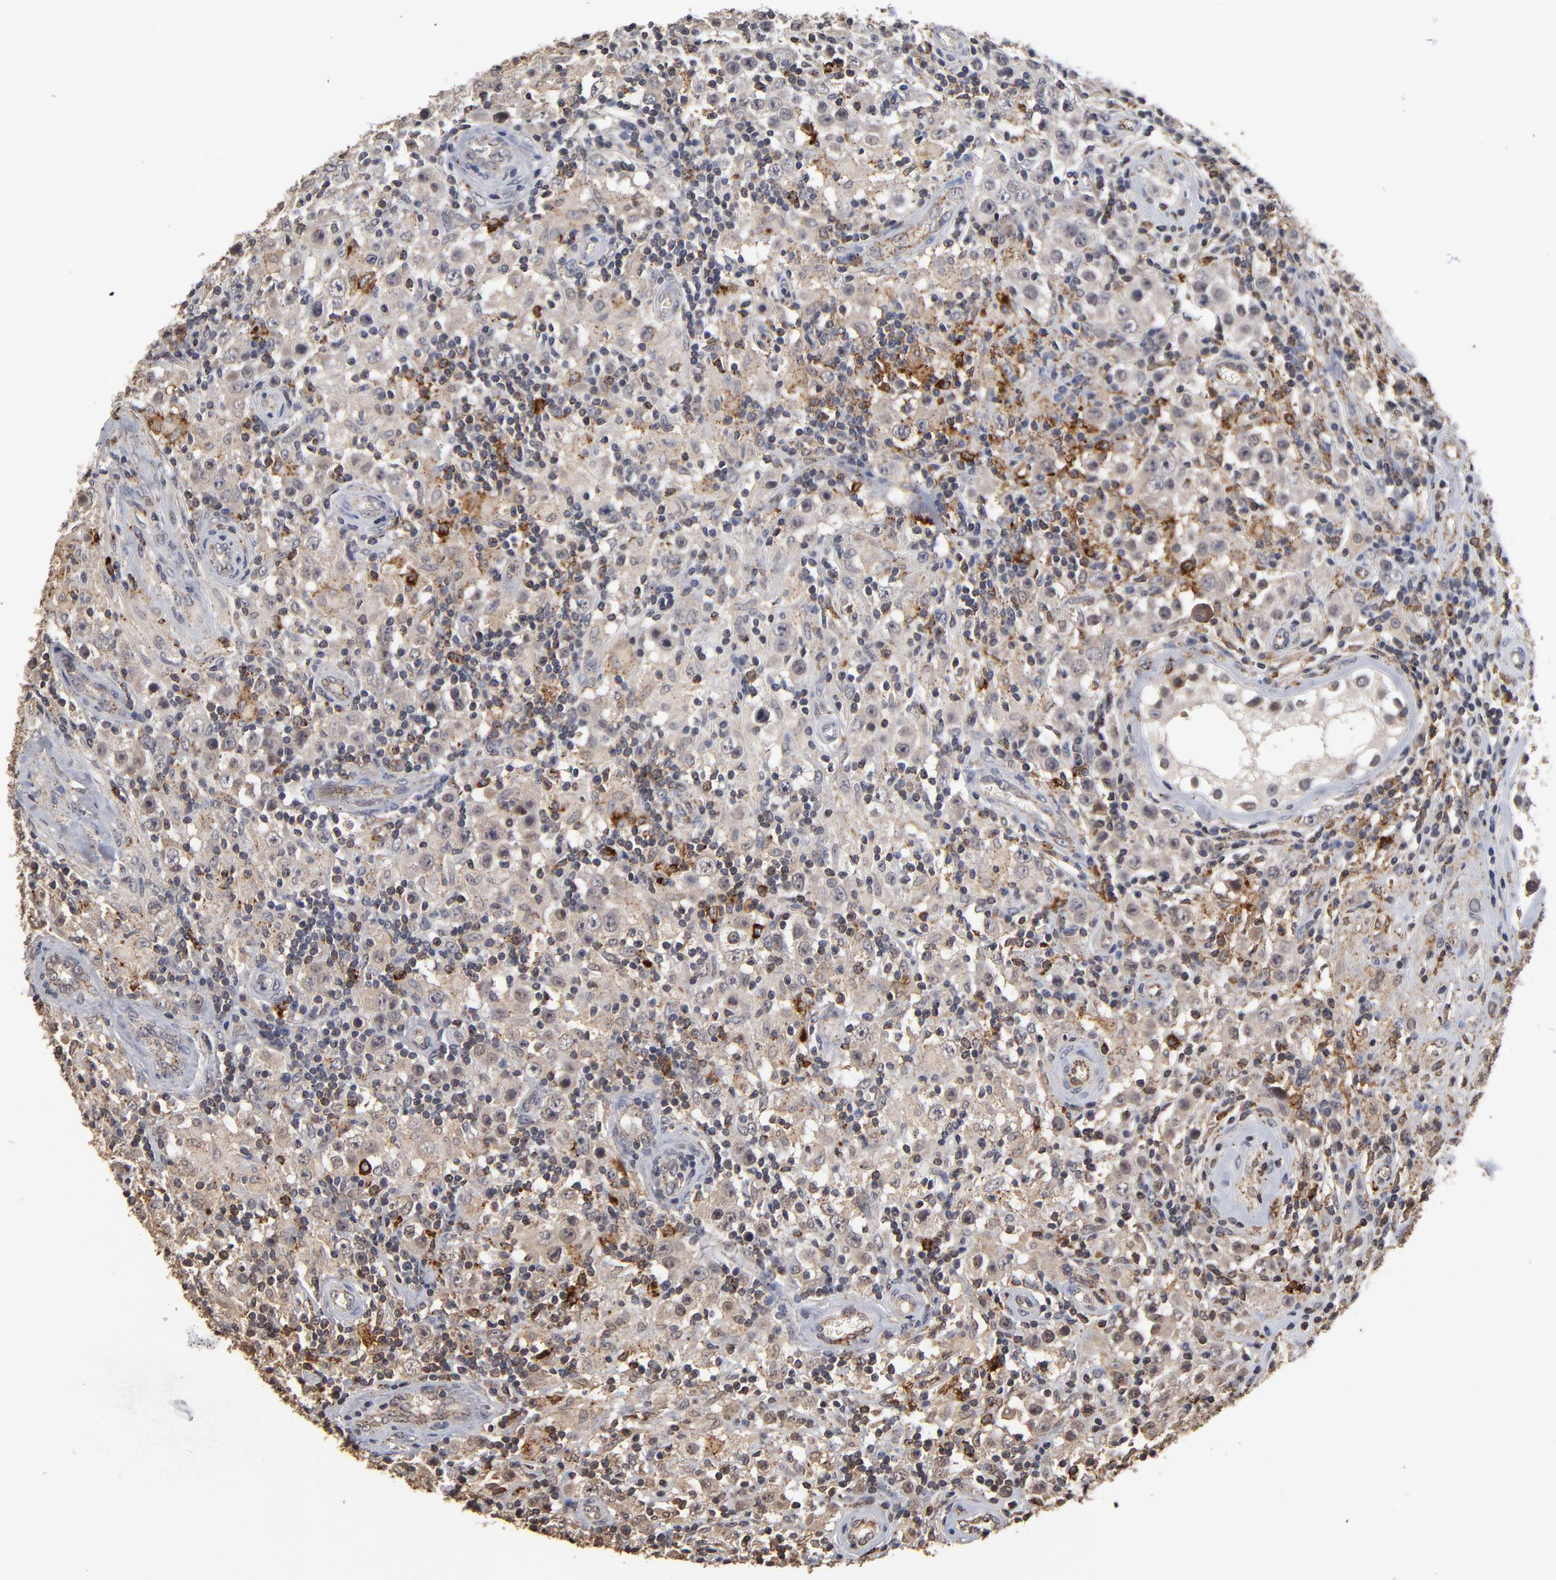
{"staining": {"intensity": "weak", "quantity": "25%-75%", "location": "cytoplasmic/membranous"}, "tissue": "testis cancer", "cell_type": "Tumor cells", "image_type": "cancer", "snomed": [{"axis": "morphology", "description": "Seminoma, NOS"}, {"axis": "topography", "description": "Testis"}], "caption": "Seminoma (testis) was stained to show a protein in brown. There is low levels of weak cytoplasmic/membranous expression in approximately 25%-75% of tumor cells.", "gene": "ASB8", "patient": {"sex": "male", "age": 32}}